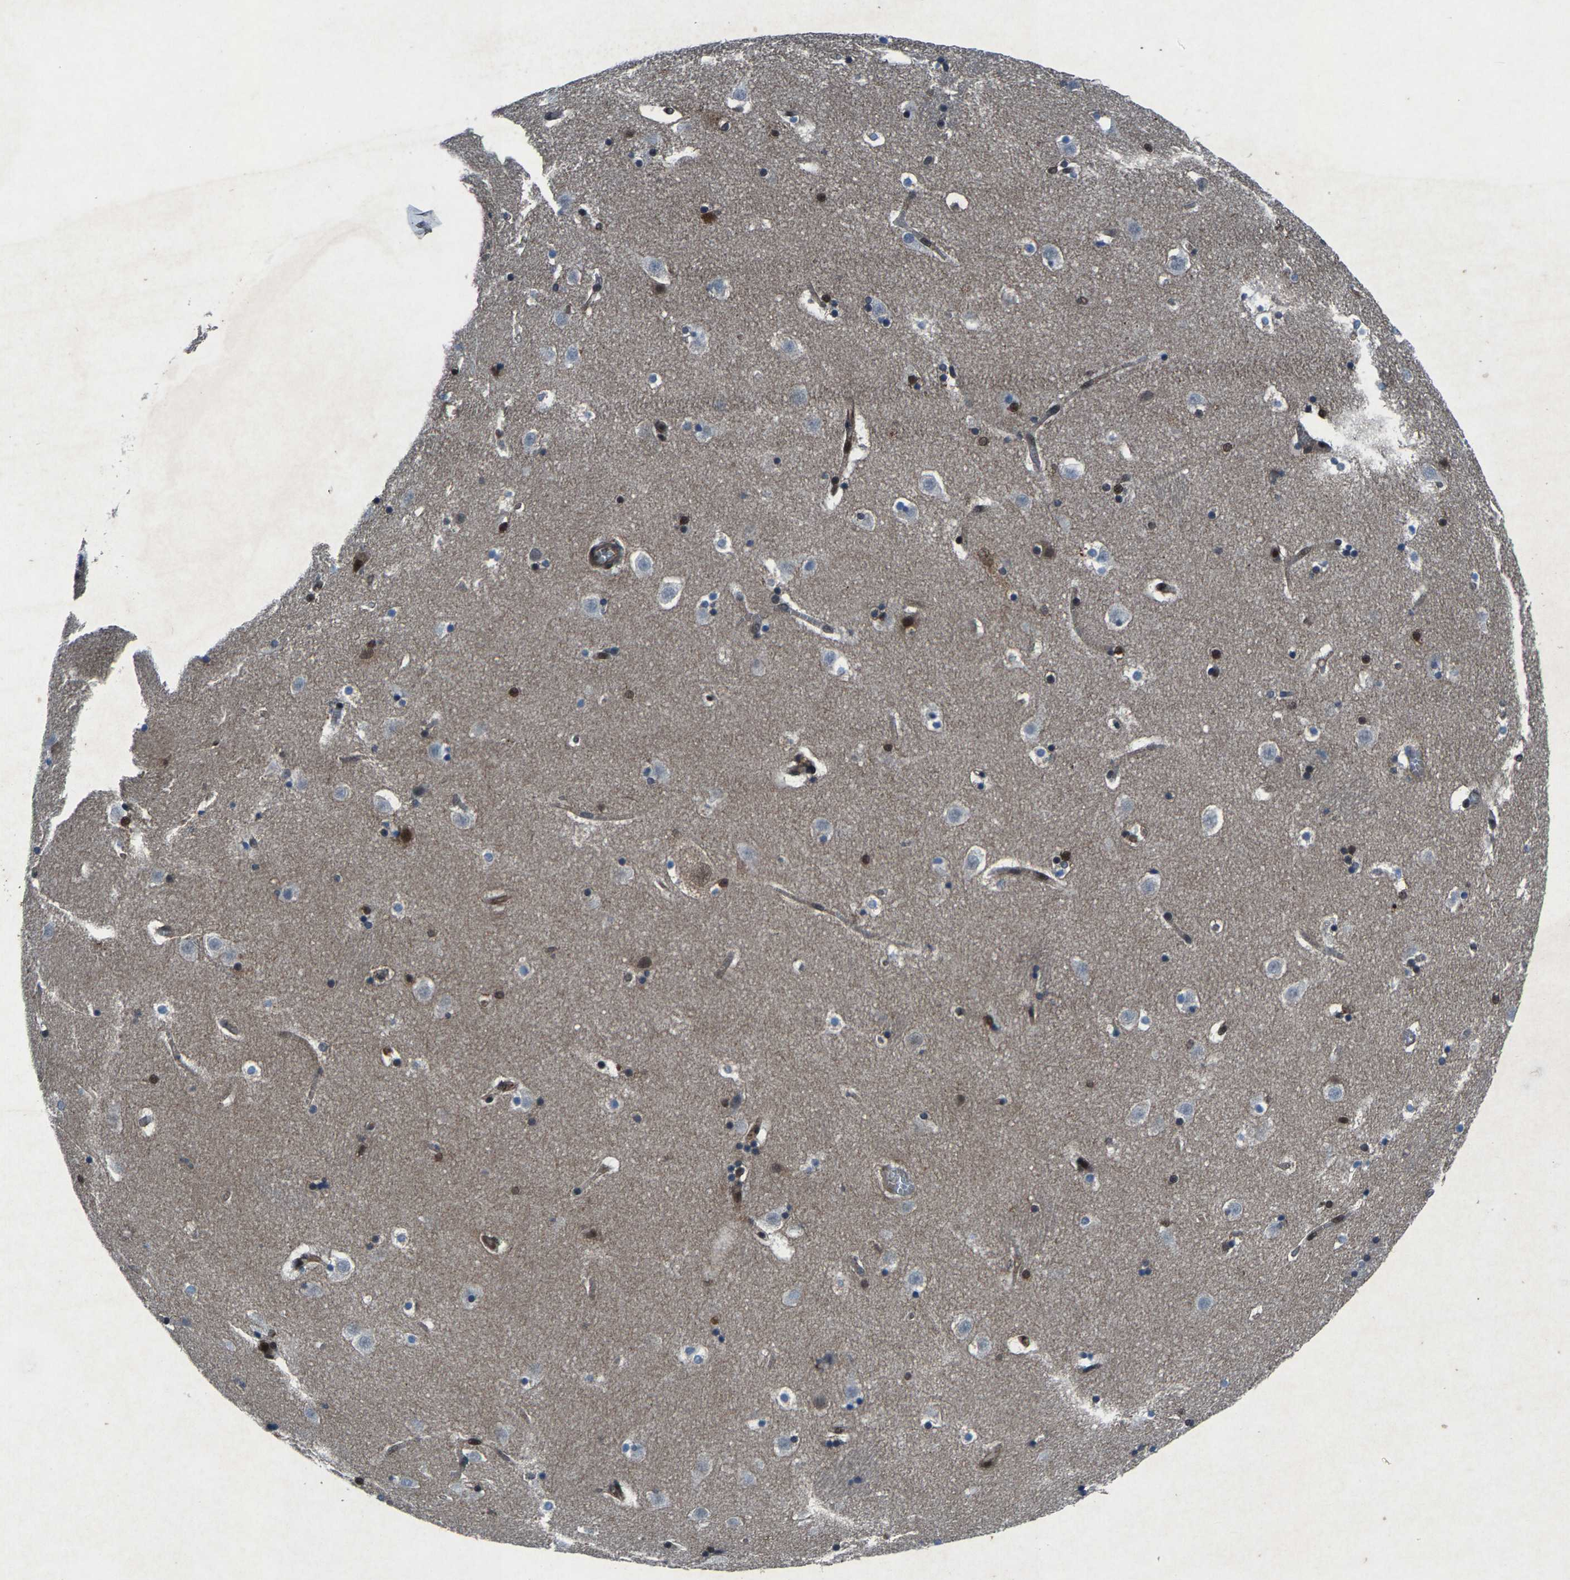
{"staining": {"intensity": "moderate", "quantity": "<25%", "location": "nuclear"}, "tissue": "caudate", "cell_type": "Glial cells", "image_type": "normal", "snomed": [{"axis": "morphology", "description": "Normal tissue, NOS"}, {"axis": "topography", "description": "Lateral ventricle wall"}], "caption": "This photomicrograph displays normal caudate stained with immunohistochemistry (IHC) to label a protein in brown. The nuclear of glial cells show moderate positivity for the protein. Nuclei are counter-stained blue.", "gene": "ATXN3", "patient": {"sex": "male", "age": 45}}